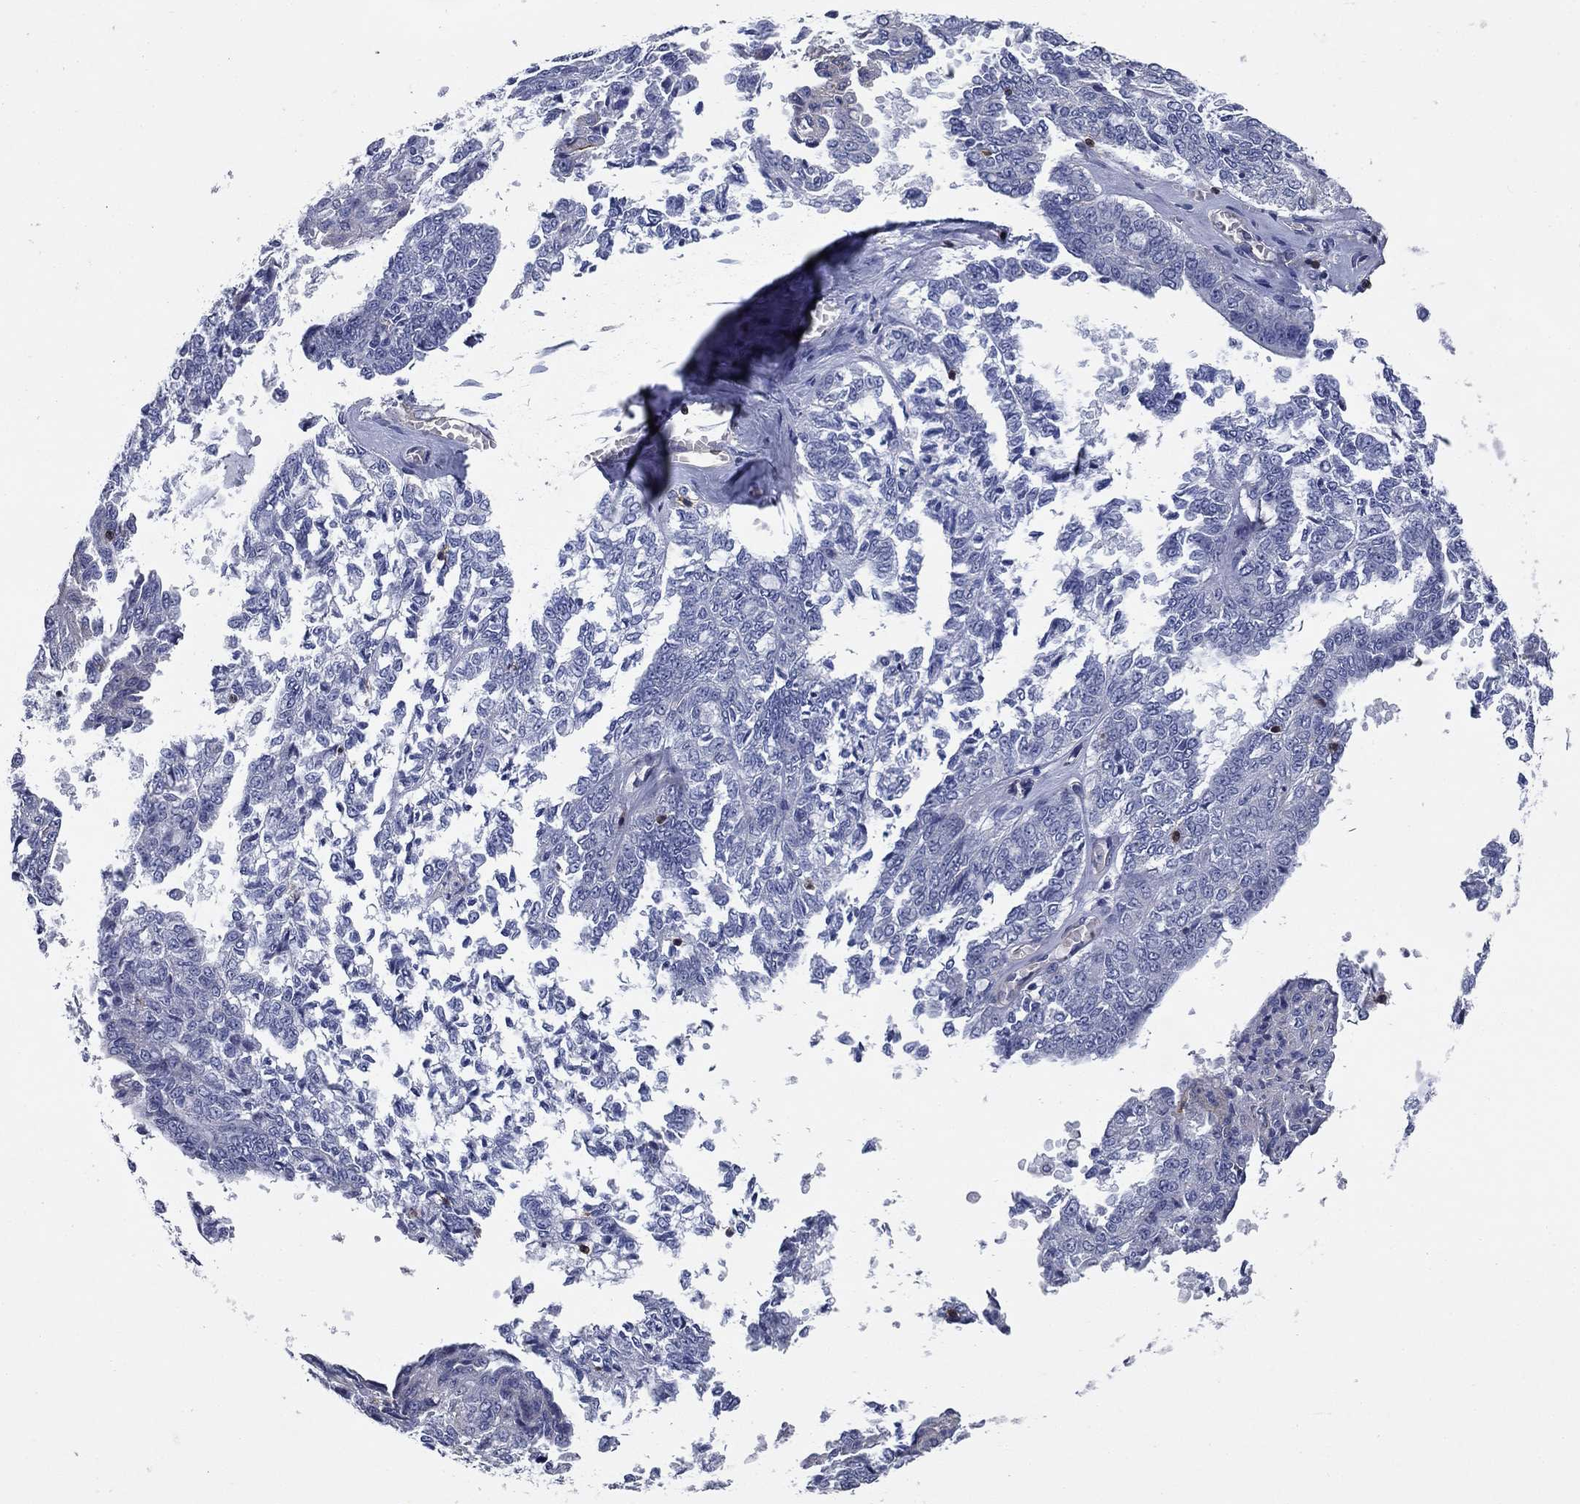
{"staining": {"intensity": "negative", "quantity": "none", "location": "none"}, "tissue": "ovarian cancer", "cell_type": "Tumor cells", "image_type": "cancer", "snomed": [{"axis": "morphology", "description": "Cystadenocarcinoma, serous, NOS"}, {"axis": "topography", "description": "Ovary"}], "caption": "This is an IHC micrograph of ovarian cancer (serous cystadenocarcinoma). There is no positivity in tumor cells.", "gene": "SIT1", "patient": {"sex": "female", "age": 71}}